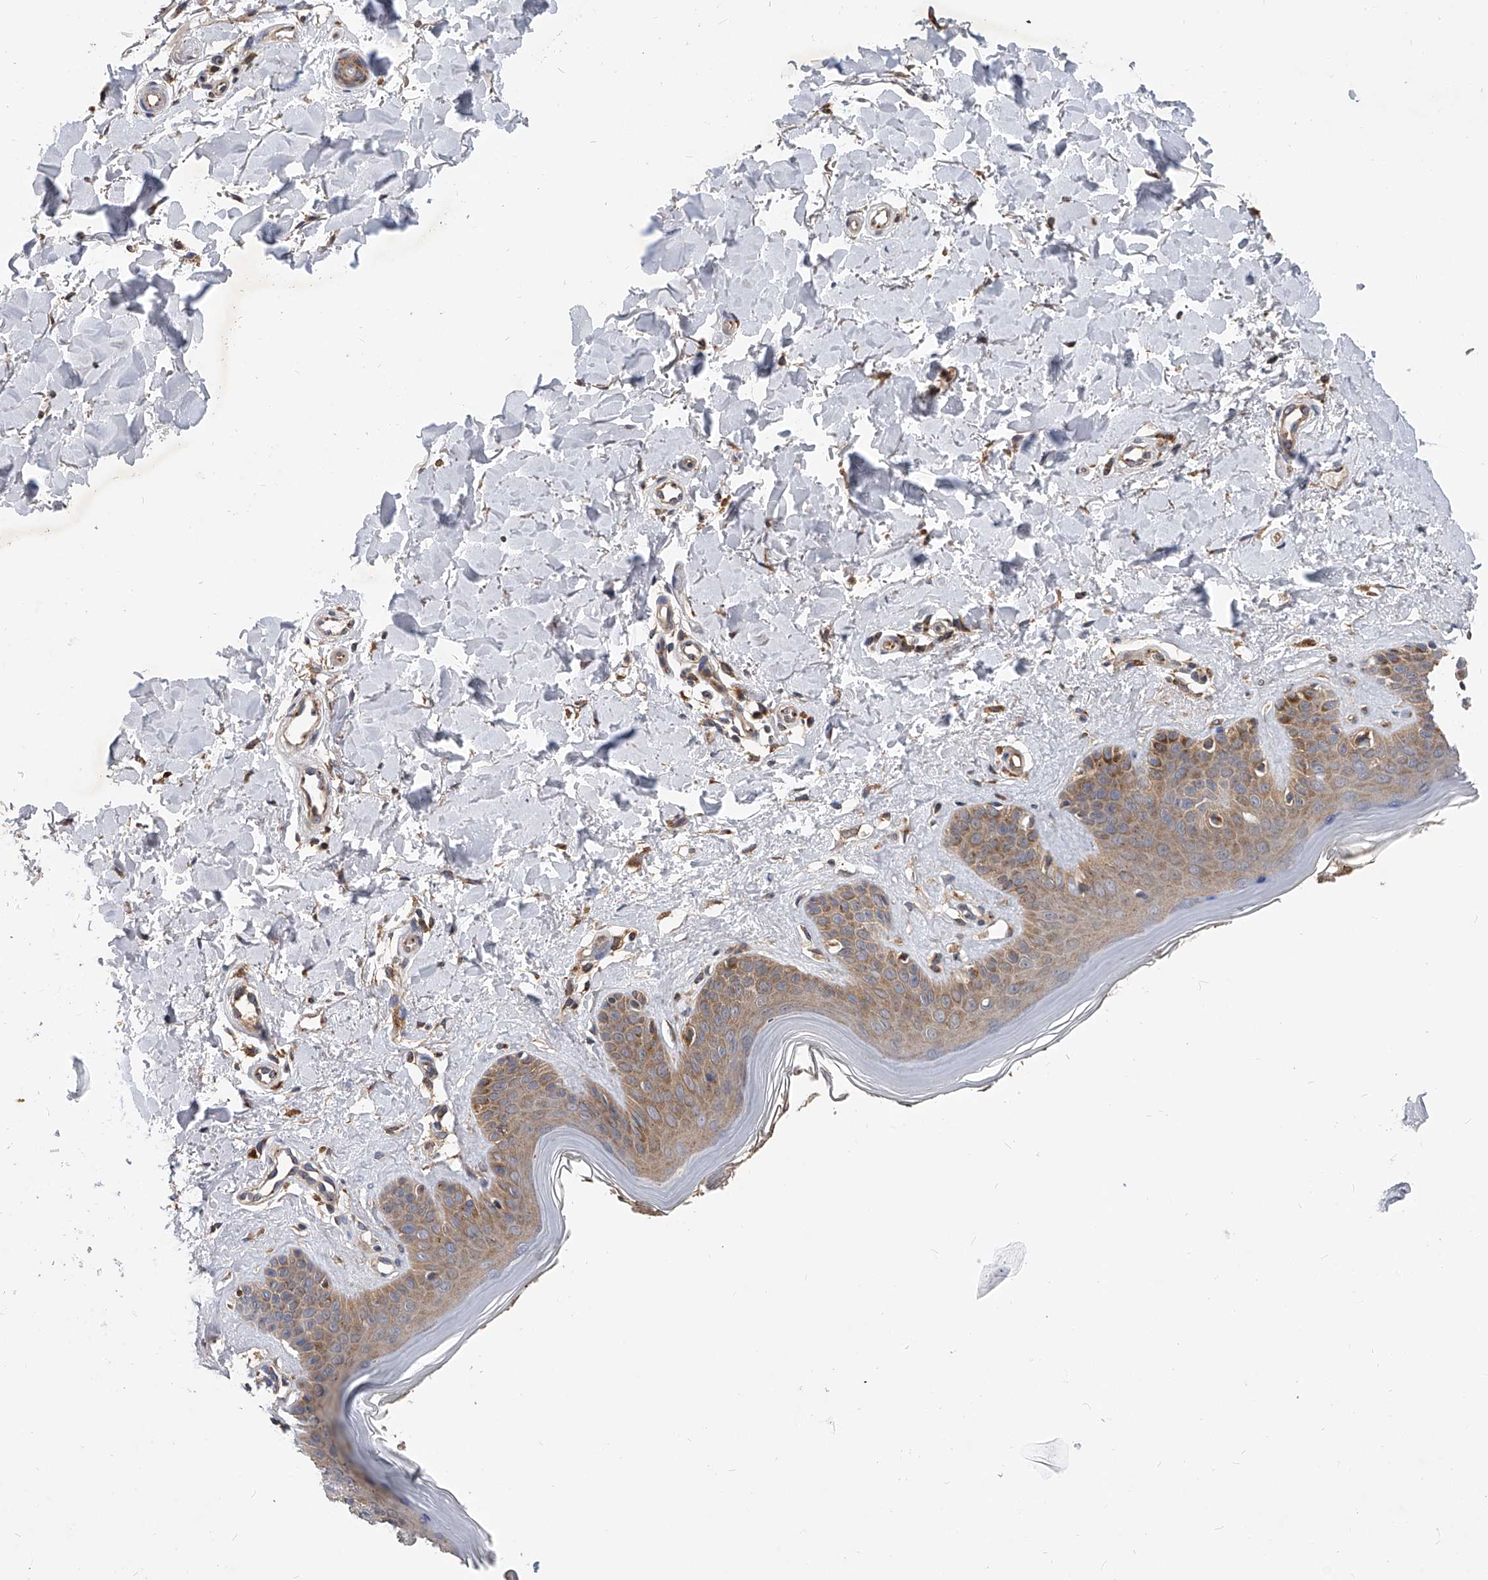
{"staining": {"intensity": "moderate", "quantity": ">75%", "location": "cytoplasmic/membranous"}, "tissue": "skin", "cell_type": "Fibroblasts", "image_type": "normal", "snomed": [{"axis": "morphology", "description": "Normal tissue, NOS"}, {"axis": "topography", "description": "Skin"}], "caption": "Protein expression analysis of normal skin displays moderate cytoplasmic/membranous staining in approximately >75% of fibroblasts.", "gene": "CFAP410", "patient": {"sex": "female", "age": 64}}